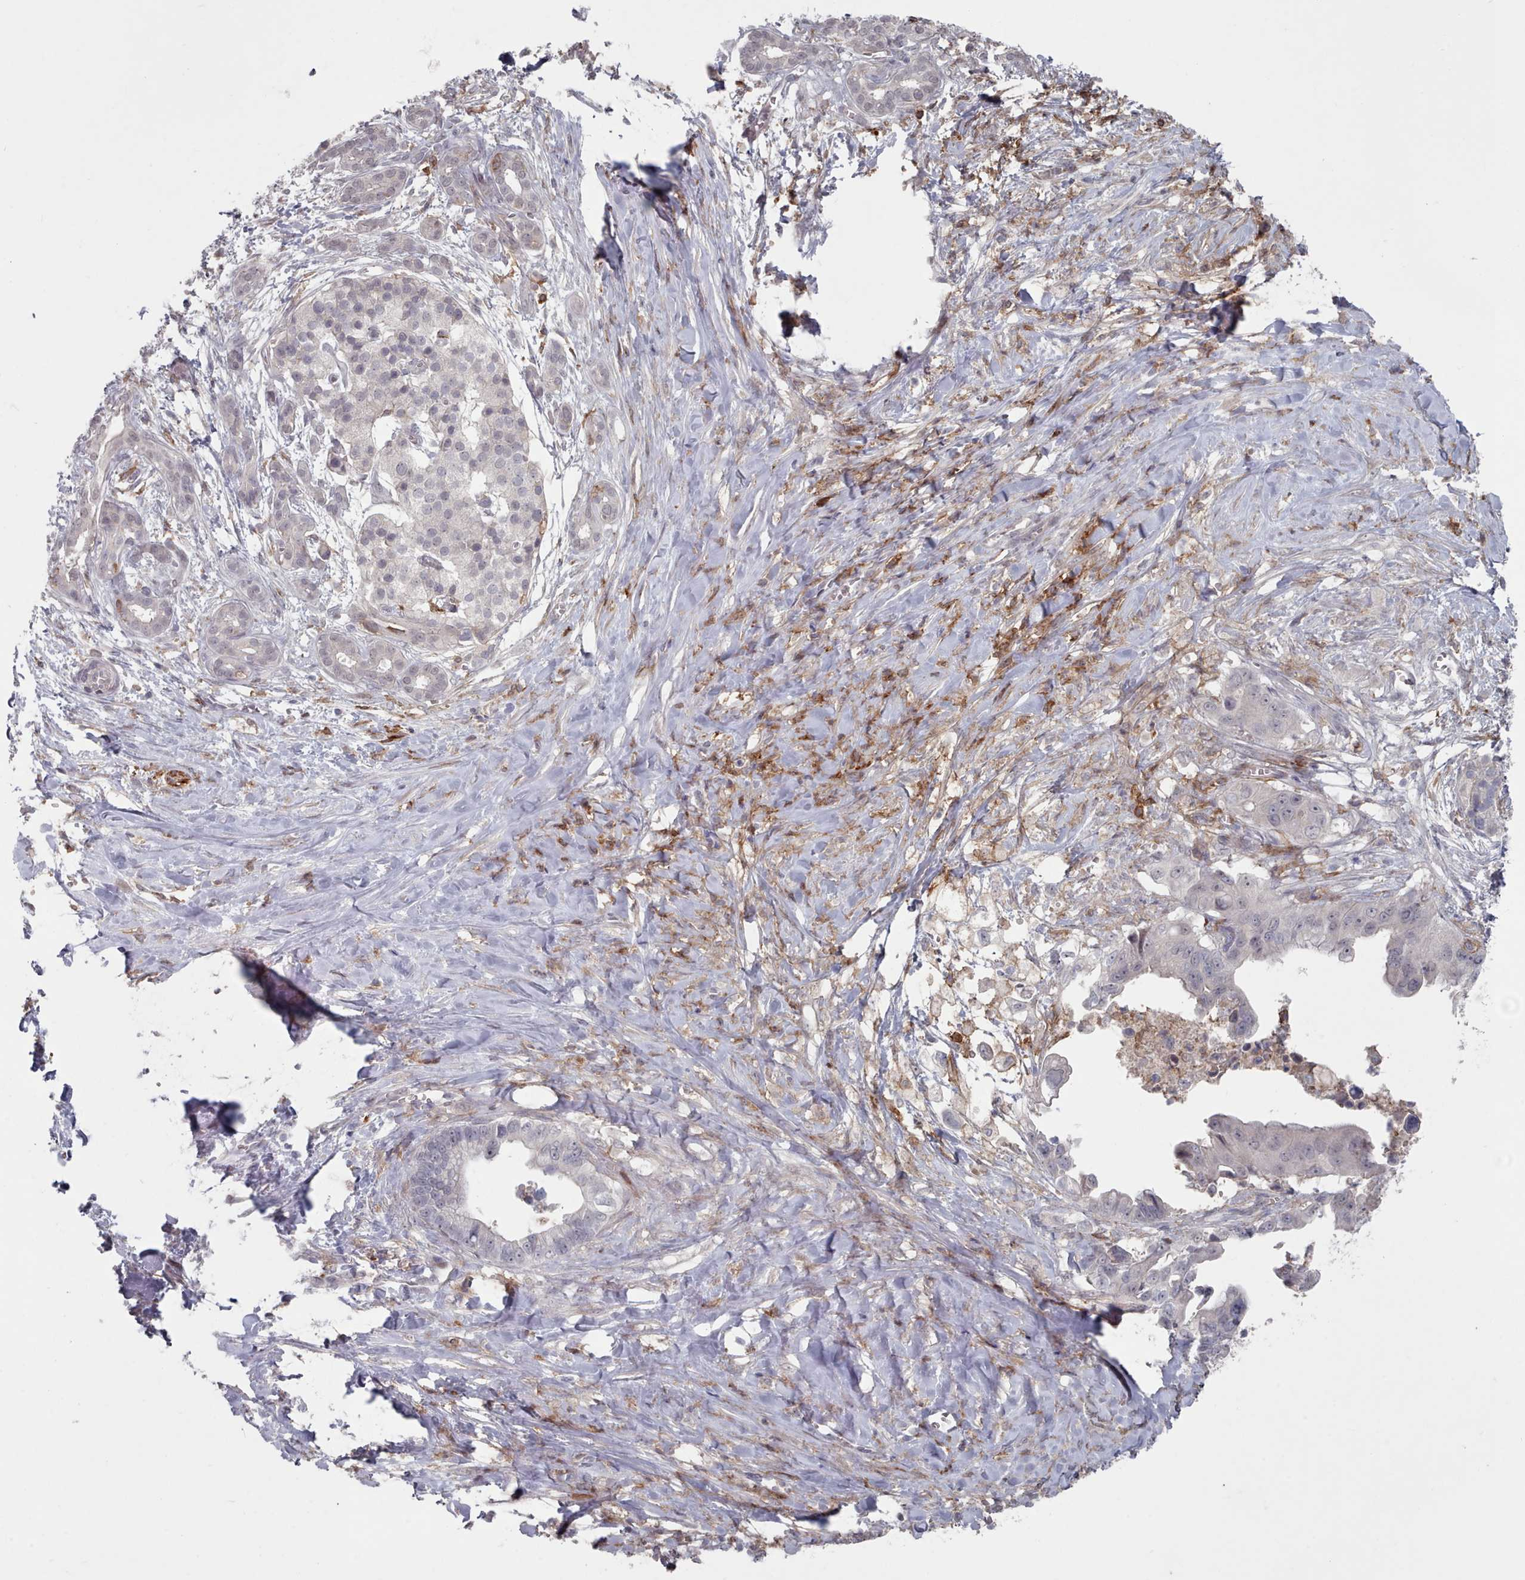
{"staining": {"intensity": "negative", "quantity": "none", "location": "none"}, "tissue": "pancreatic cancer", "cell_type": "Tumor cells", "image_type": "cancer", "snomed": [{"axis": "morphology", "description": "Adenocarcinoma, NOS"}, {"axis": "topography", "description": "Pancreas"}], "caption": "This photomicrograph is of pancreatic adenocarcinoma stained with immunohistochemistry (IHC) to label a protein in brown with the nuclei are counter-stained blue. There is no positivity in tumor cells.", "gene": "COL8A2", "patient": {"sex": "male", "age": 61}}